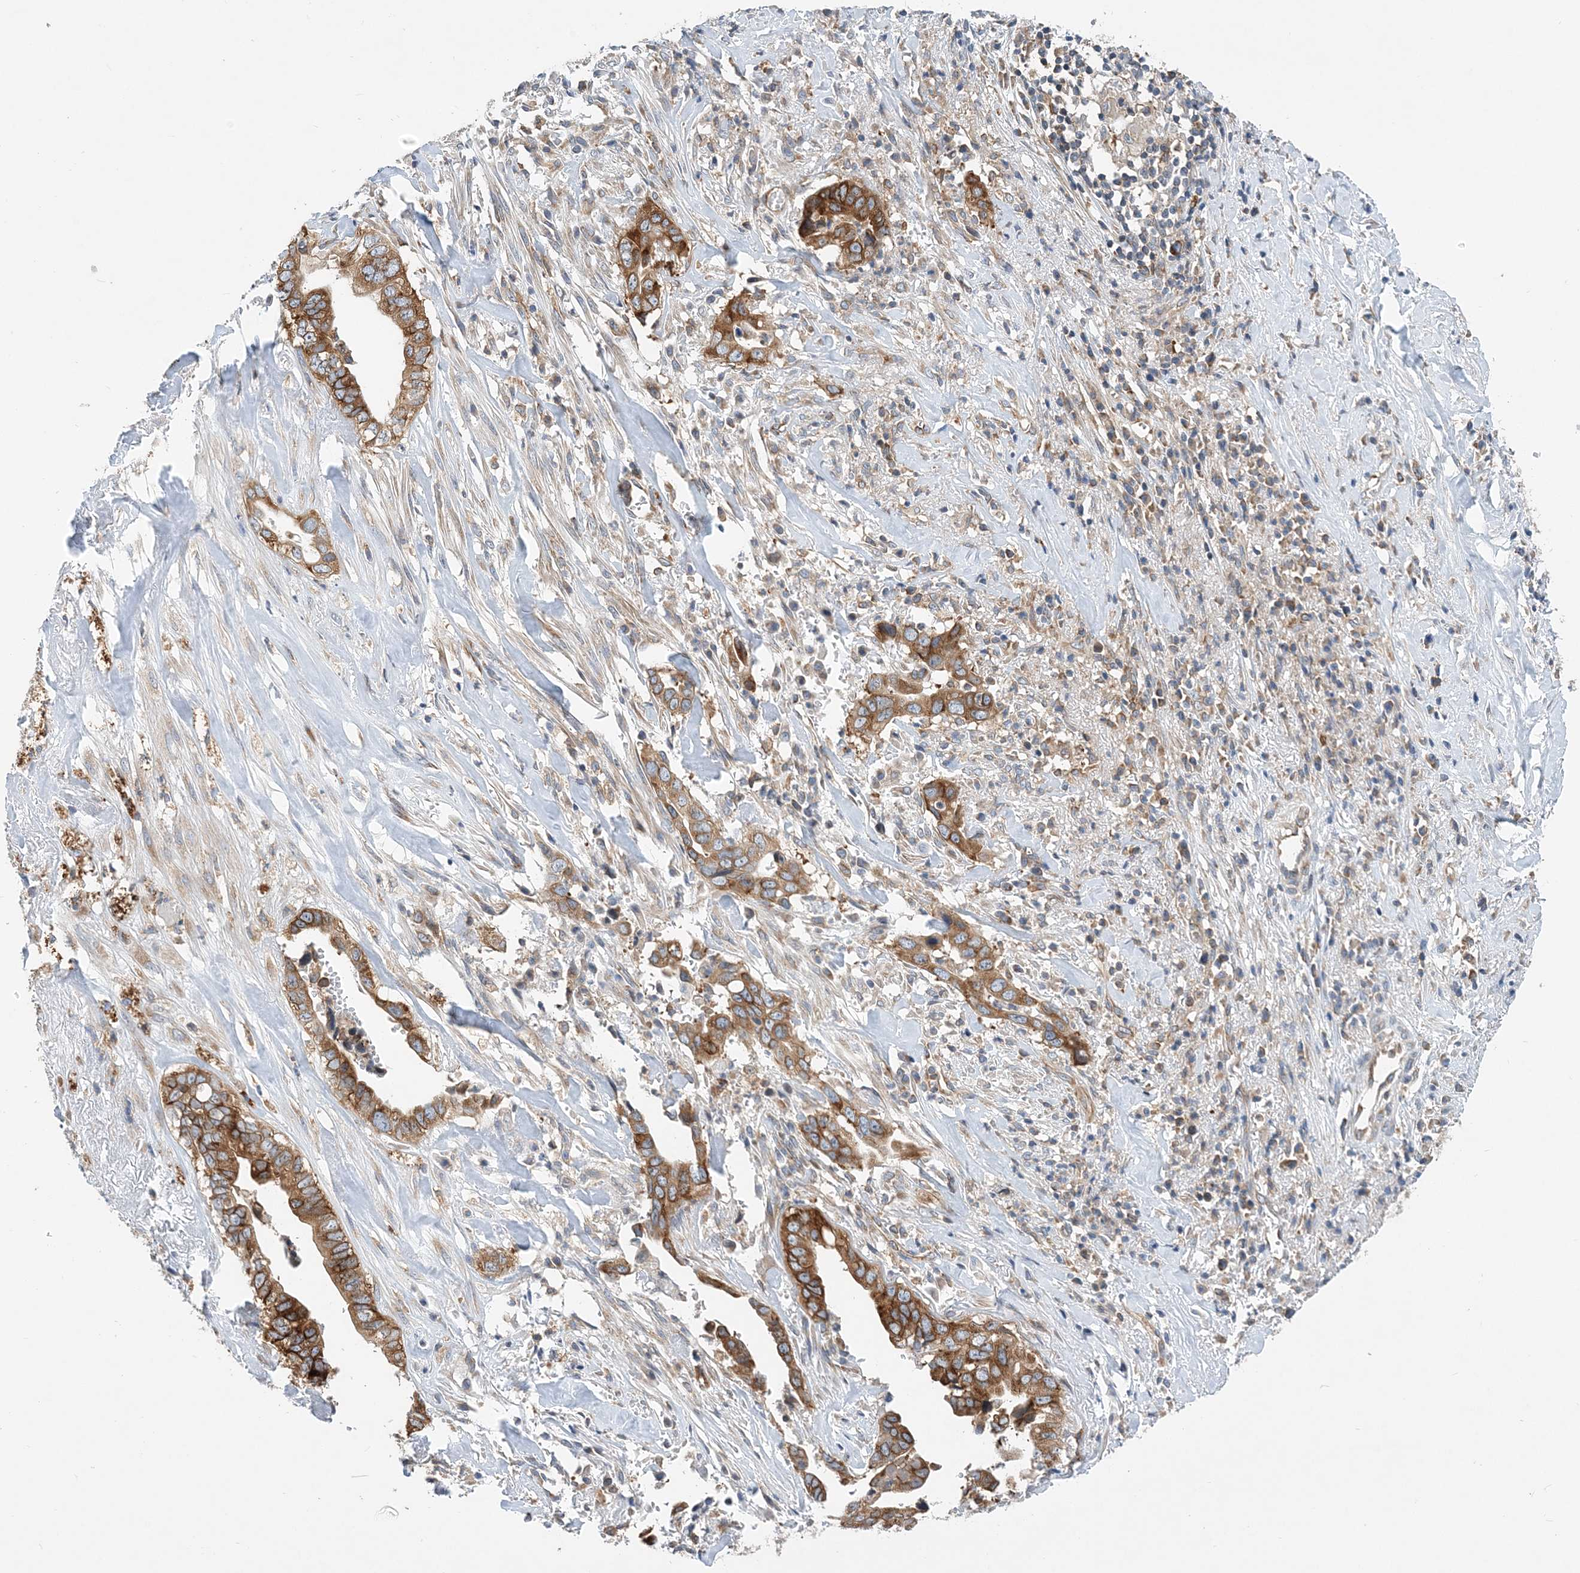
{"staining": {"intensity": "strong", "quantity": ">75%", "location": "cytoplasmic/membranous"}, "tissue": "liver cancer", "cell_type": "Tumor cells", "image_type": "cancer", "snomed": [{"axis": "morphology", "description": "Cholangiocarcinoma"}, {"axis": "topography", "description": "Liver"}], "caption": "This image shows immunohistochemistry staining of human liver cholangiocarcinoma, with high strong cytoplasmic/membranous expression in approximately >75% of tumor cells.", "gene": "LARP4B", "patient": {"sex": "female", "age": 79}}